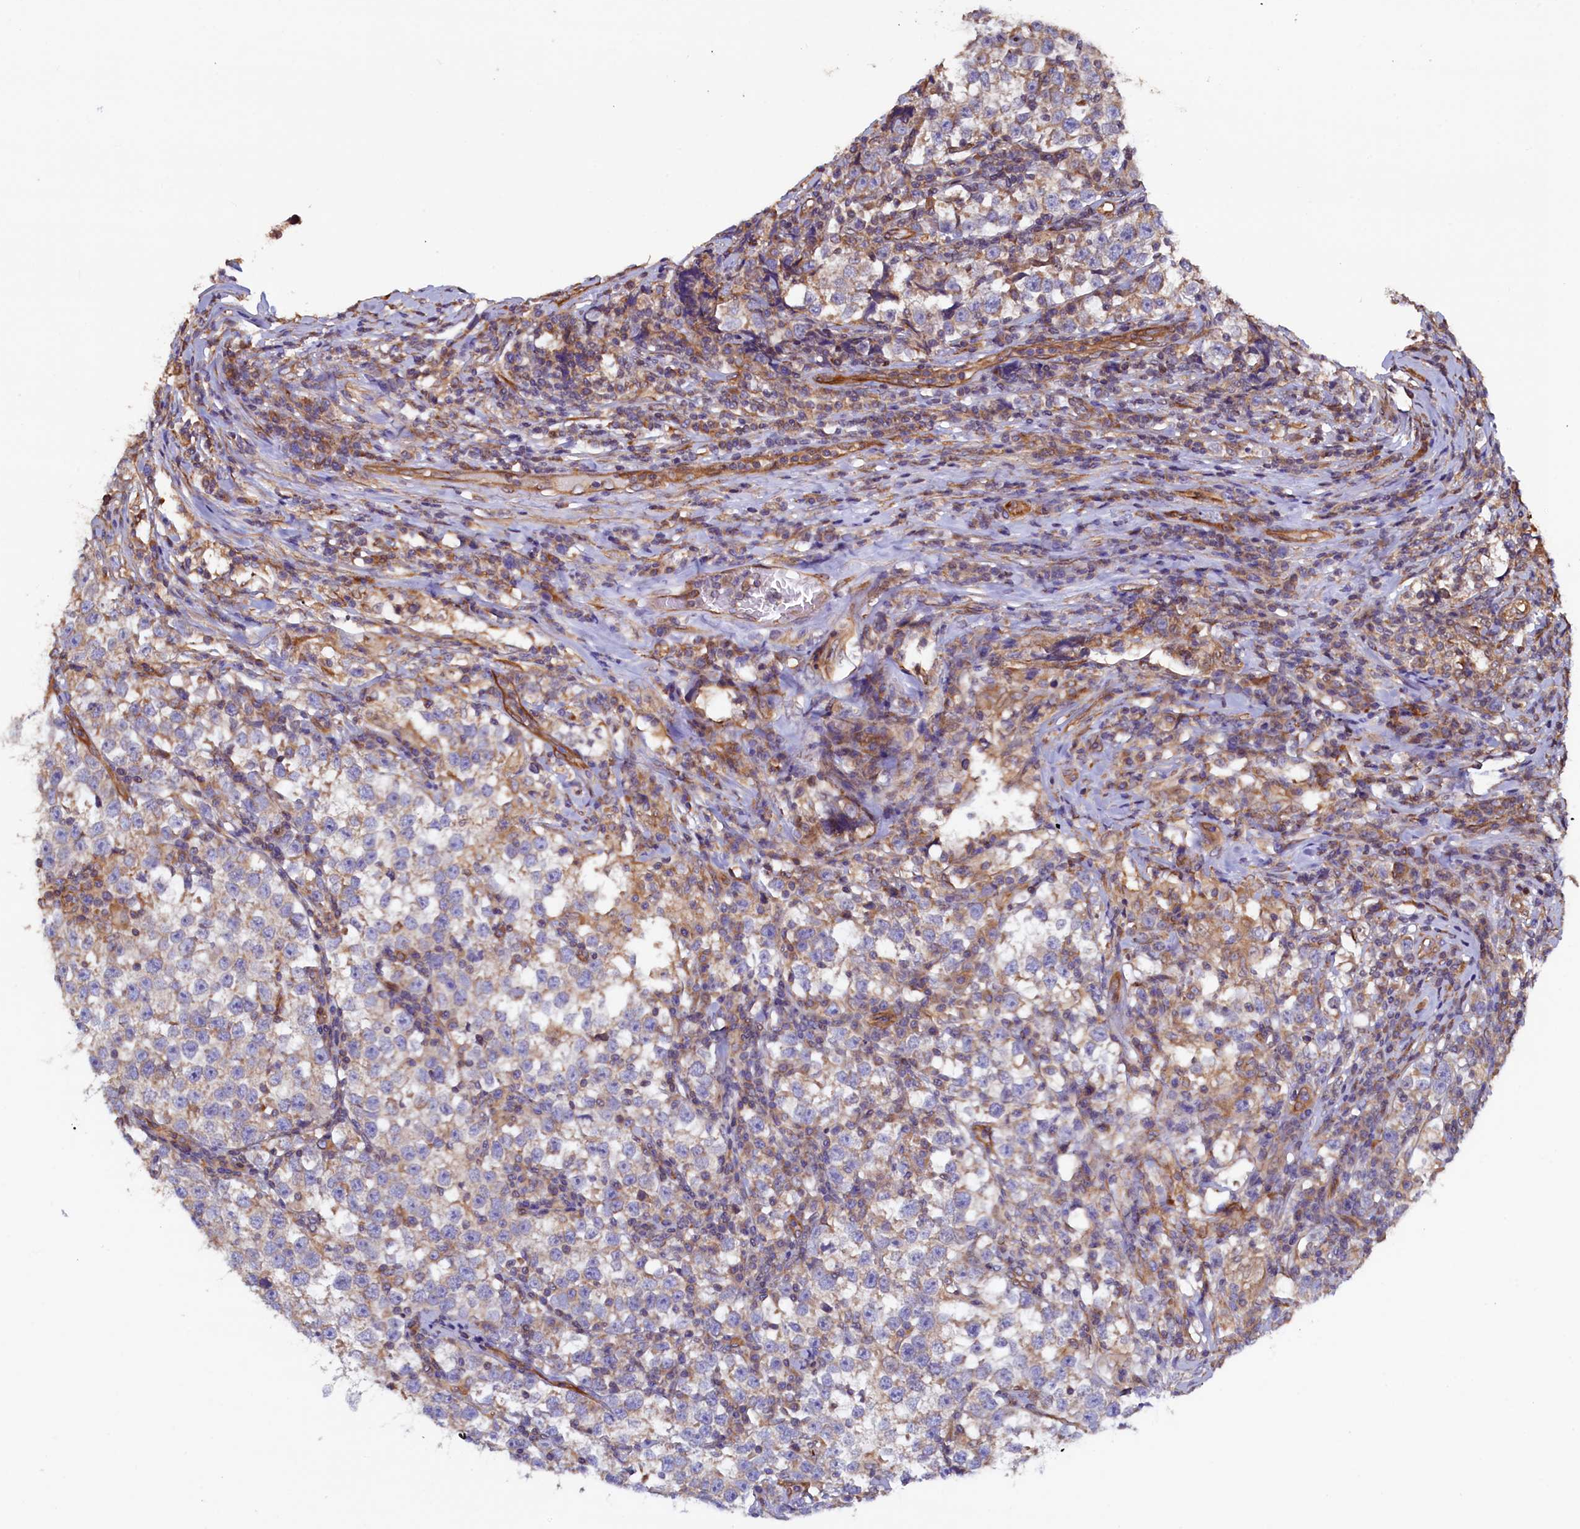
{"staining": {"intensity": "negative", "quantity": "none", "location": "none"}, "tissue": "testis cancer", "cell_type": "Tumor cells", "image_type": "cancer", "snomed": [{"axis": "morphology", "description": "Normal tissue, NOS"}, {"axis": "morphology", "description": "Seminoma, NOS"}, {"axis": "topography", "description": "Testis"}], "caption": "This is a photomicrograph of immunohistochemistry (IHC) staining of testis cancer (seminoma), which shows no expression in tumor cells. (DAB immunohistochemistry (IHC) visualized using brightfield microscopy, high magnification).", "gene": "ATXN2L", "patient": {"sex": "male", "age": 43}}